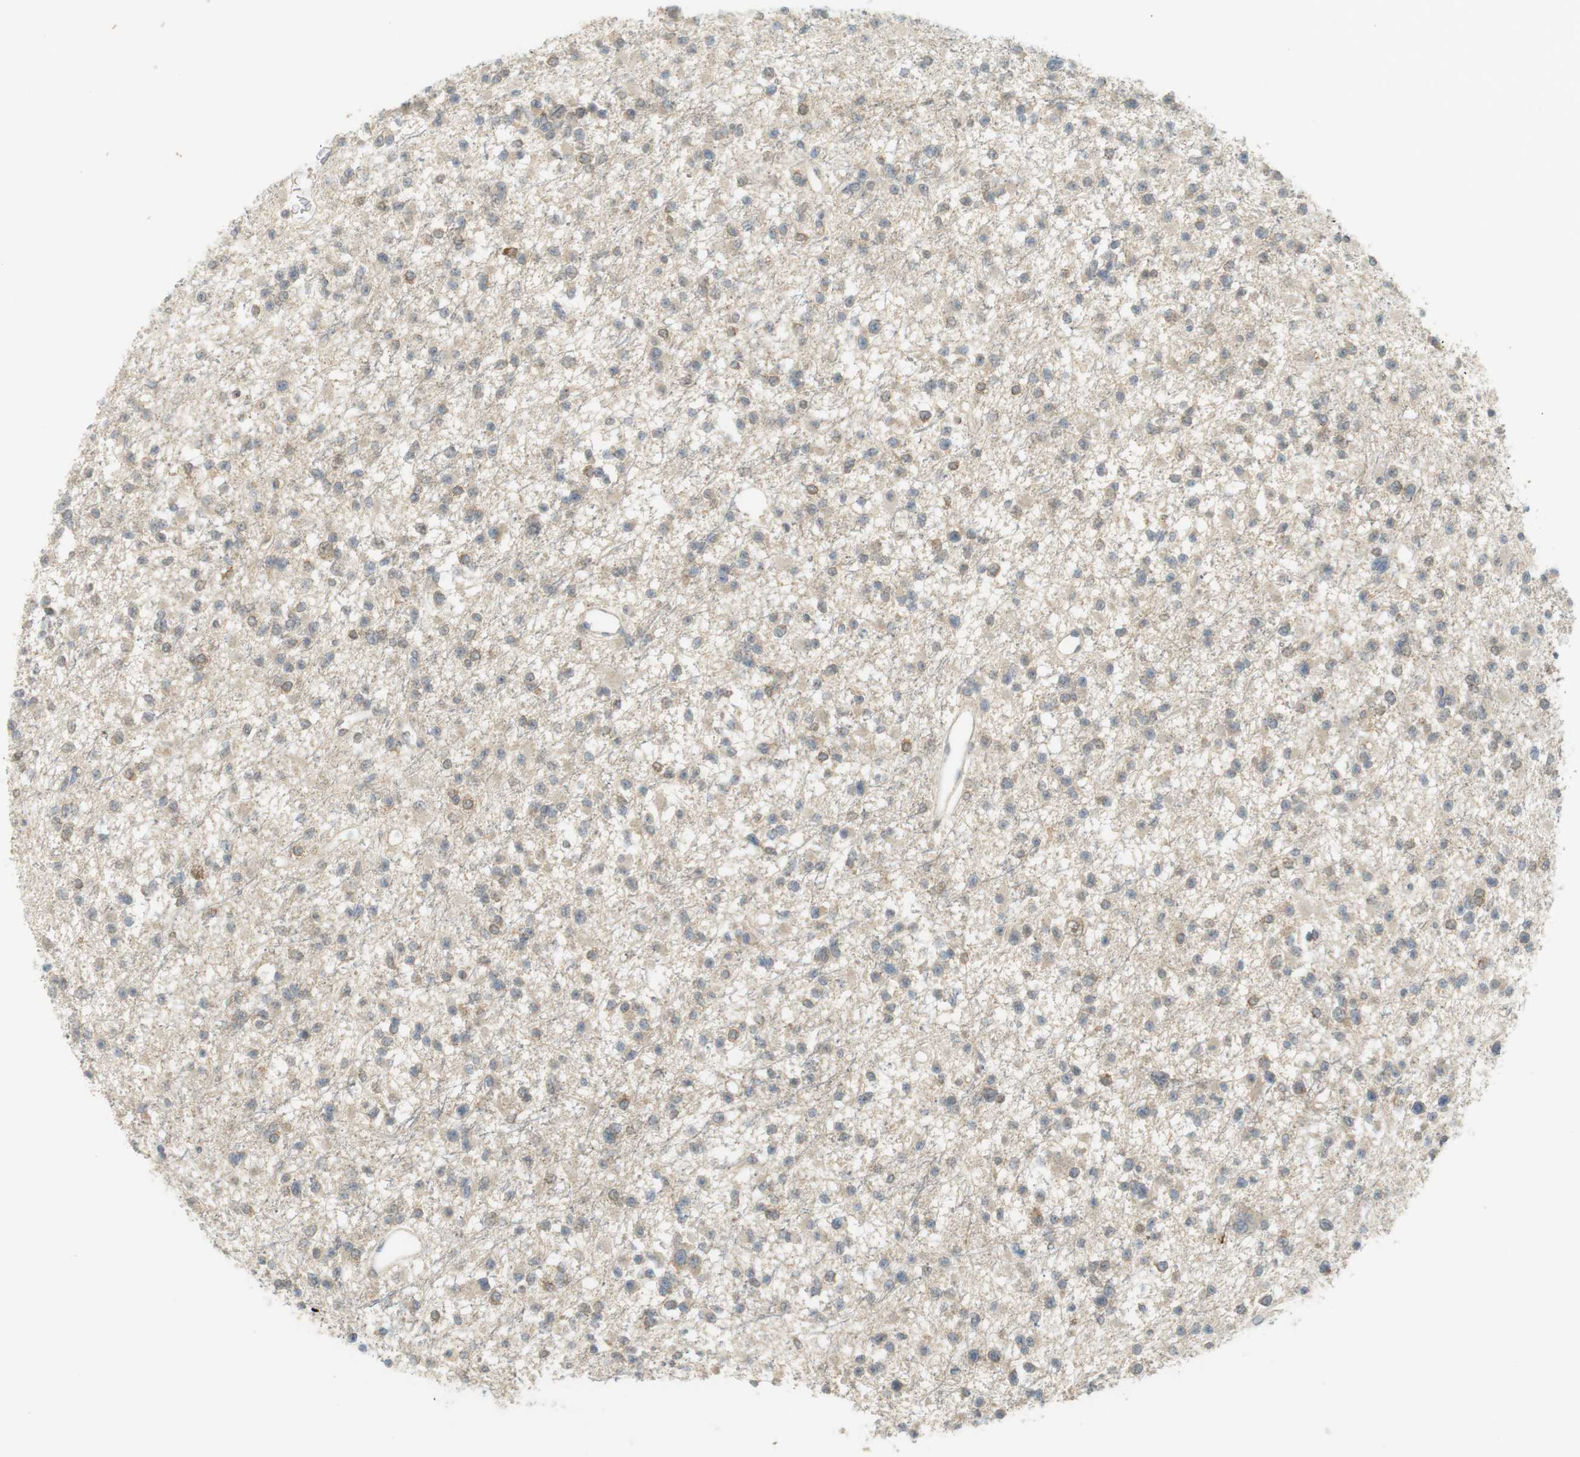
{"staining": {"intensity": "weak", "quantity": "<25%", "location": "cytoplasmic/membranous"}, "tissue": "glioma", "cell_type": "Tumor cells", "image_type": "cancer", "snomed": [{"axis": "morphology", "description": "Glioma, malignant, Low grade"}, {"axis": "topography", "description": "Brain"}], "caption": "Immunohistochemistry of human glioma reveals no staining in tumor cells.", "gene": "TTK", "patient": {"sex": "female", "age": 22}}